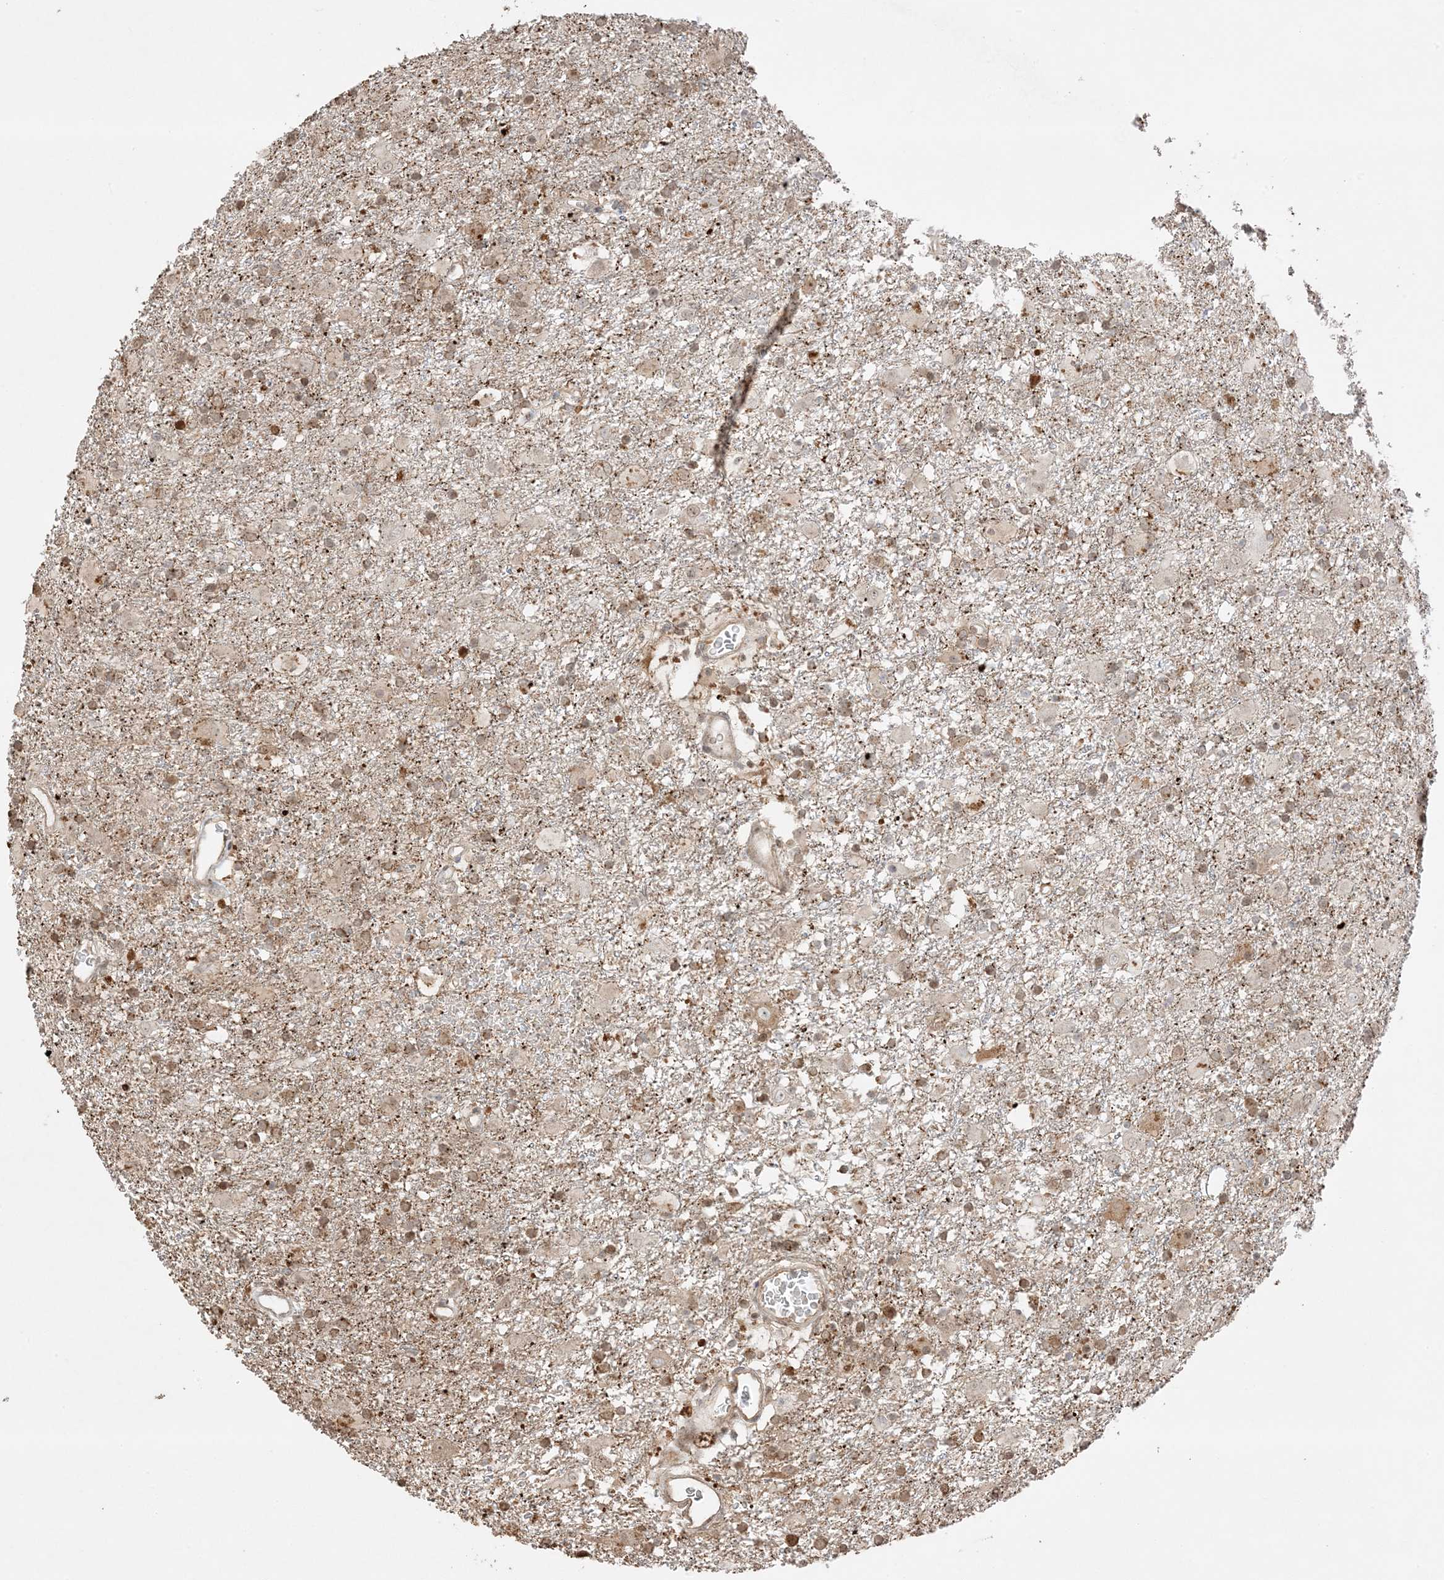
{"staining": {"intensity": "weak", "quantity": "25%-75%", "location": "nuclear"}, "tissue": "glioma", "cell_type": "Tumor cells", "image_type": "cancer", "snomed": [{"axis": "morphology", "description": "Glioma, malignant, Low grade"}, {"axis": "topography", "description": "Brain"}], "caption": "Glioma stained with a brown dye exhibits weak nuclear positive expression in about 25%-75% of tumor cells.", "gene": "ZBTB41", "patient": {"sex": "male", "age": 65}}